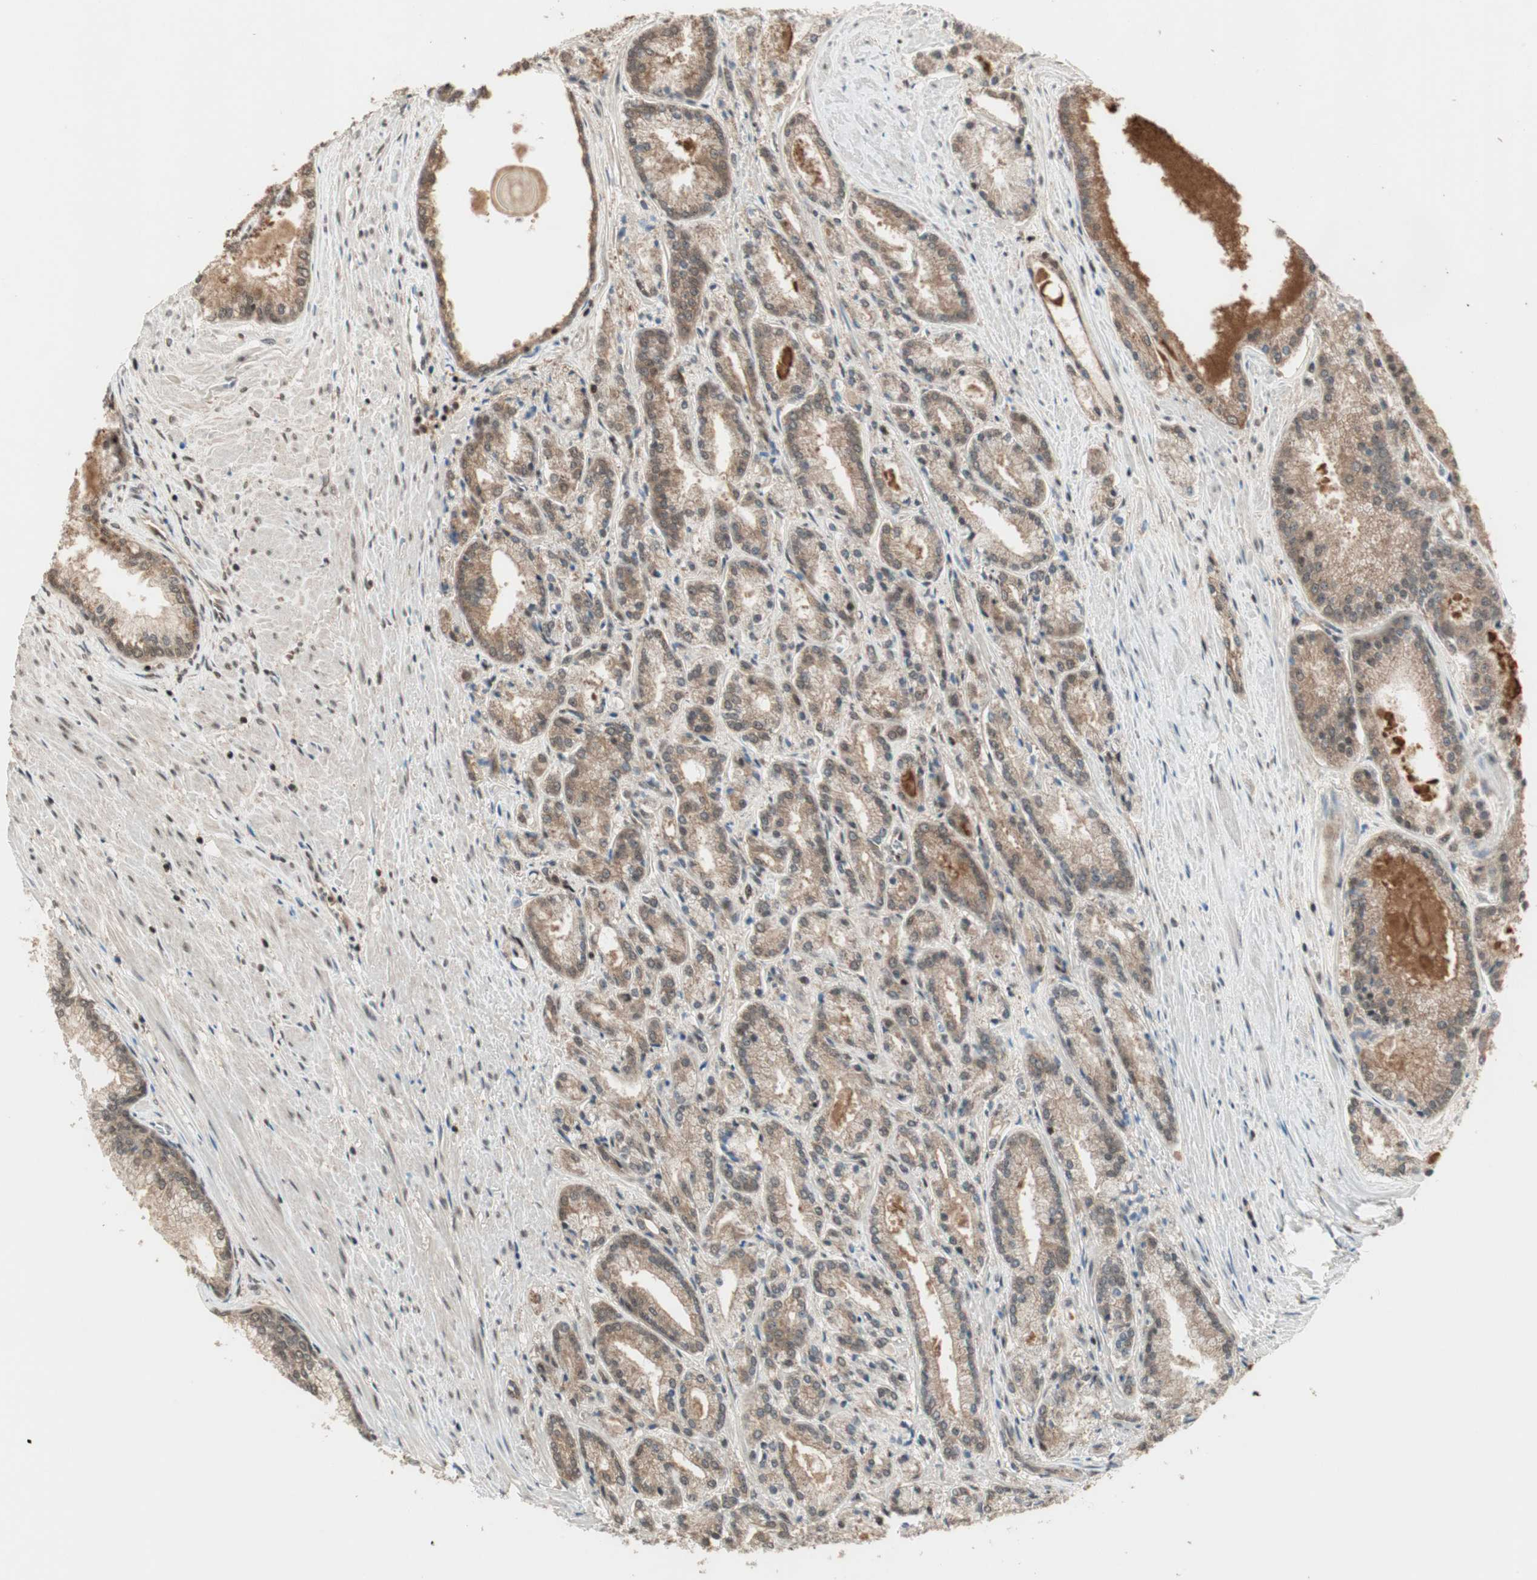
{"staining": {"intensity": "moderate", "quantity": ">75%", "location": "cytoplasmic/membranous"}, "tissue": "prostate cancer", "cell_type": "Tumor cells", "image_type": "cancer", "snomed": [{"axis": "morphology", "description": "Adenocarcinoma, Low grade"}, {"axis": "topography", "description": "Prostate"}], "caption": "Immunohistochemistry (IHC) micrograph of neoplastic tissue: prostate low-grade adenocarcinoma stained using IHC displays medium levels of moderate protein expression localized specifically in the cytoplasmic/membranous of tumor cells, appearing as a cytoplasmic/membranous brown color.", "gene": "ZNF701", "patient": {"sex": "male", "age": 59}}